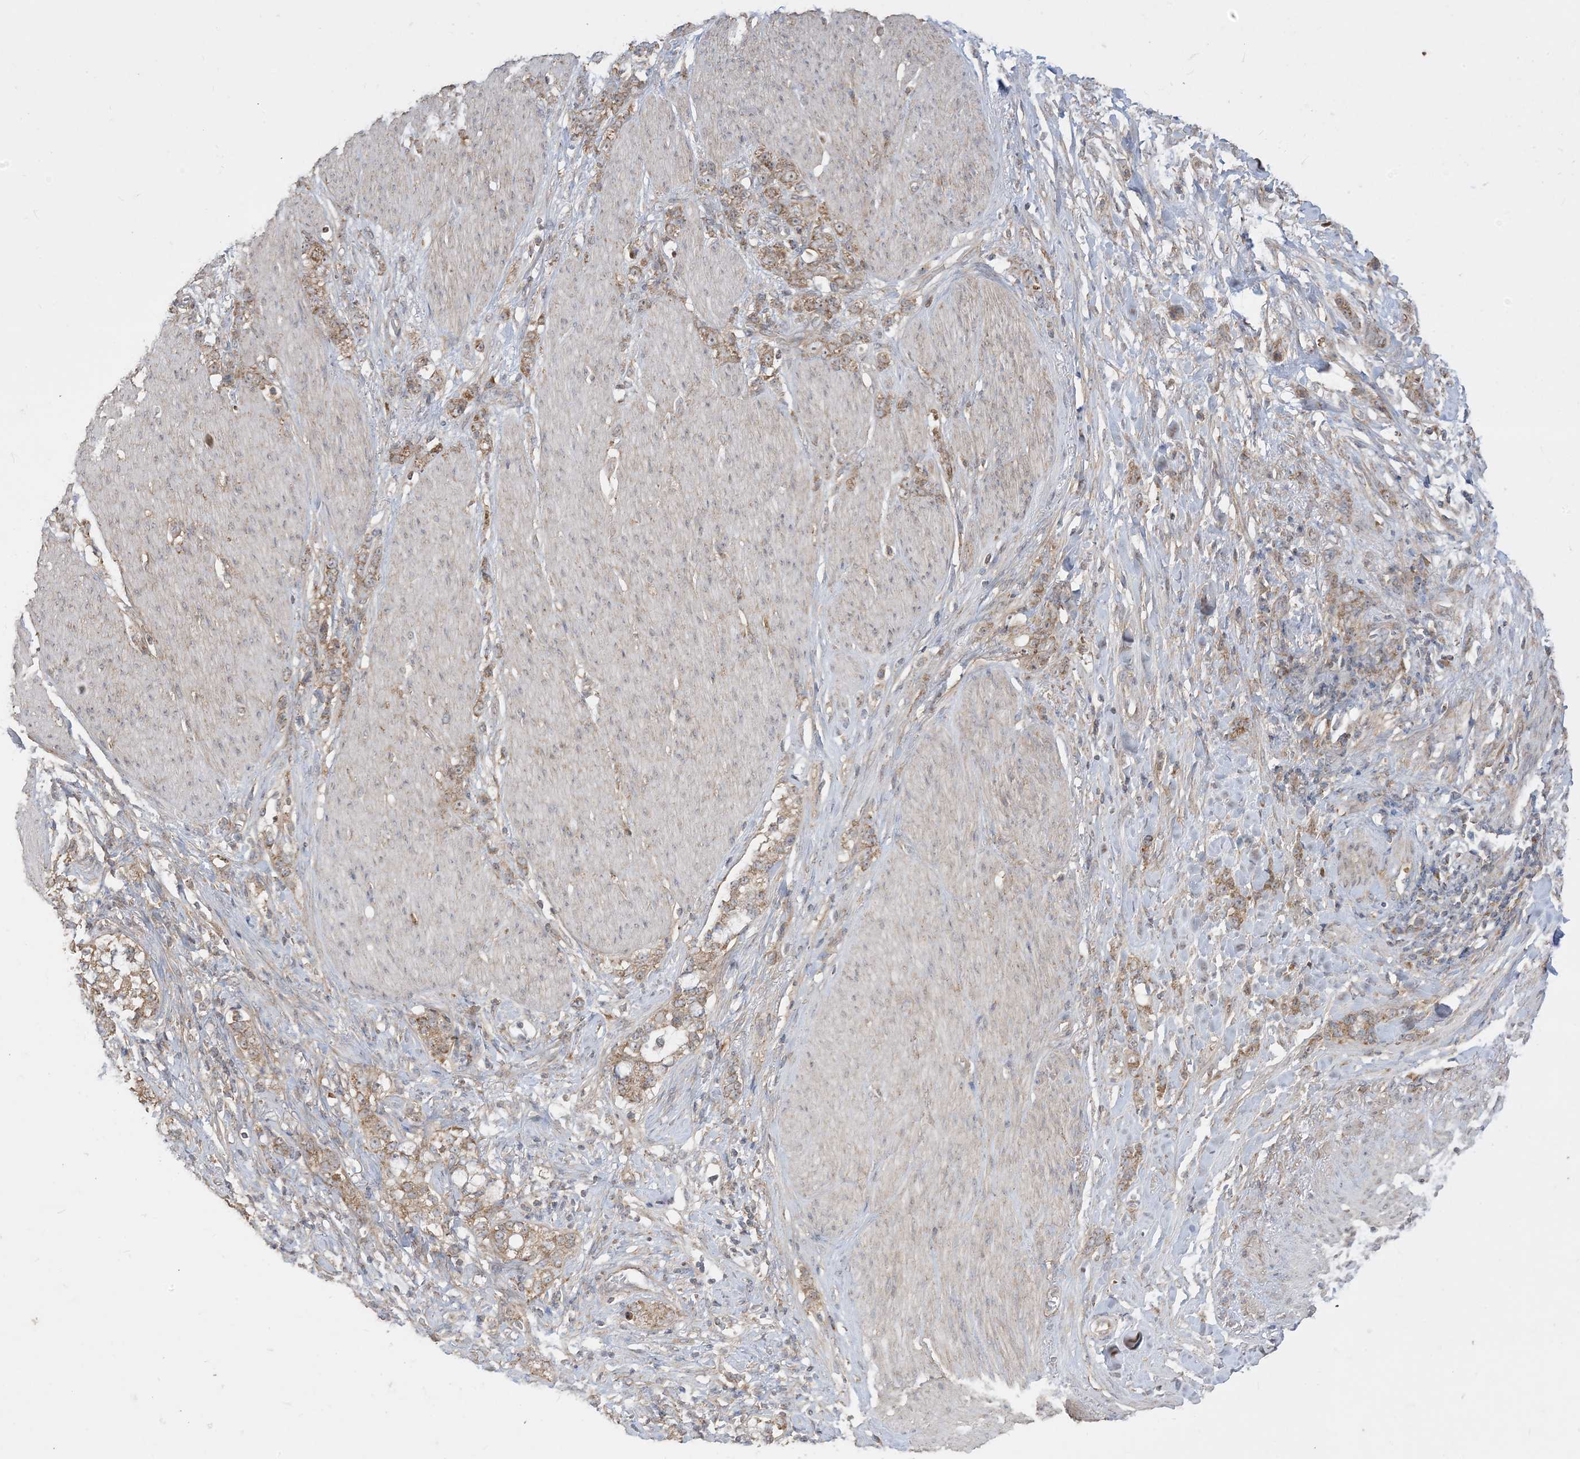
{"staining": {"intensity": "strong", "quantity": ">75%", "location": "cytoplasmic/membranous"}, "tissue": "stomach cancer", "cell_type": "Tumor cells", "image_type": "cancer", "snomed": [{"axis": "morphology", "description": "Adenocarcinoma, NOS"}, {"axis": "topography", "description": "Stomach, lower"}], "caption": "Immunohistochemical staining of human stomach cancer (adenocarcinoma) displays high levels of strong cytoplasmic/membranous protein staining in about >75% of tumor cells.", "gene": "SIRT3", "patient": {"sex": "male", "age": 88}}